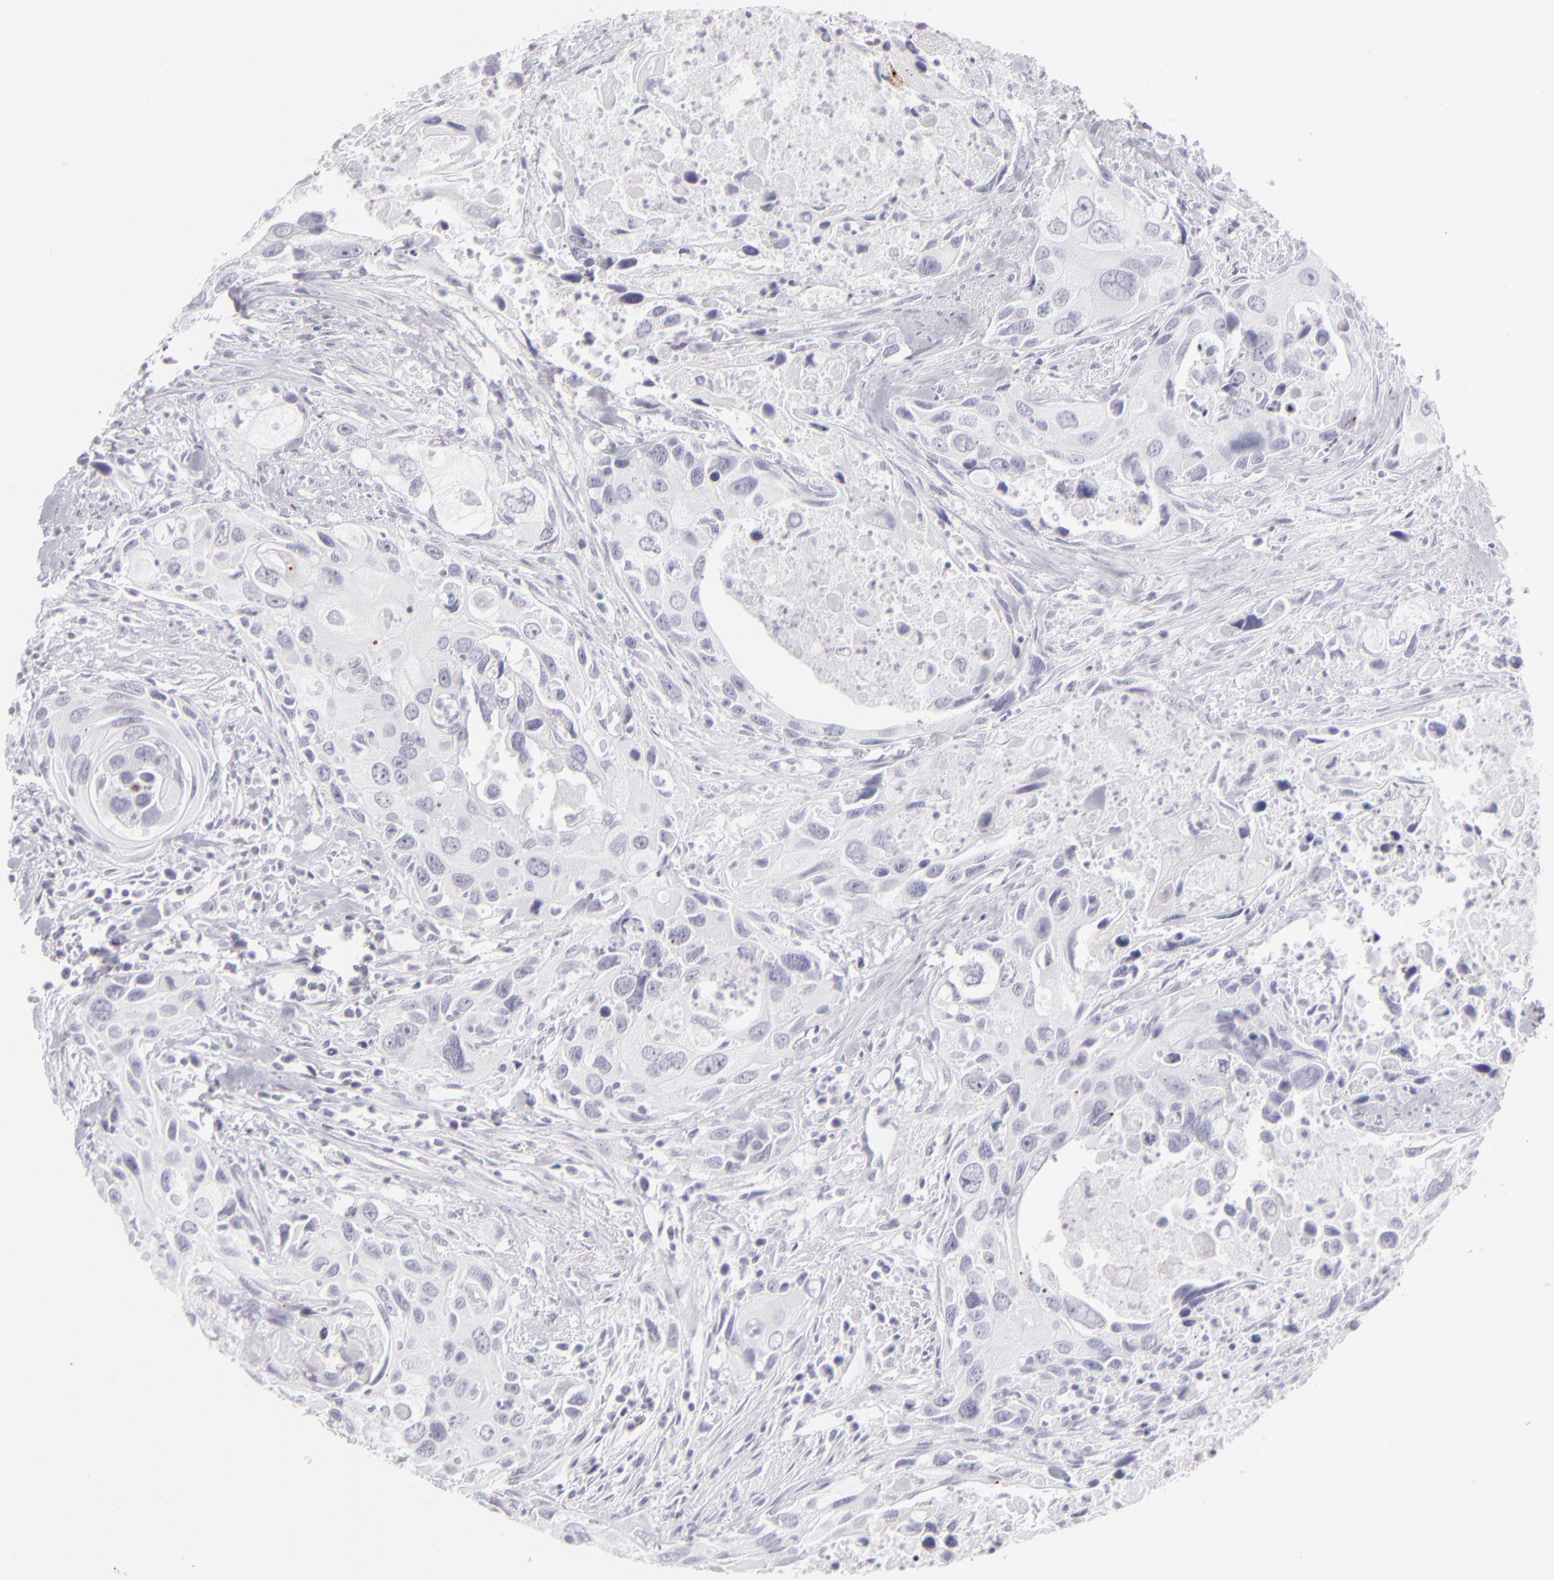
{"staining": {"intensity": "negative", "quantity": "none", "location": "none"}, "tissue": "urothelial cancer", "cell_type": "Tumor cells", "image_type": "cancer", "snomed": [{"axis": "morphology", "description": "Urothelial carcinoma, High grade"}, {"axis": "topography", "description": "Urinary bladder"}], "caption": "Tumor cells are negative for protein expression in human urothelial cancer. (DAB (3,3'-diaminobenzidine) IHC with hematoxylin counter stain).", "gene": "FLG", "patient": {"sex": "male", "age": 71}}